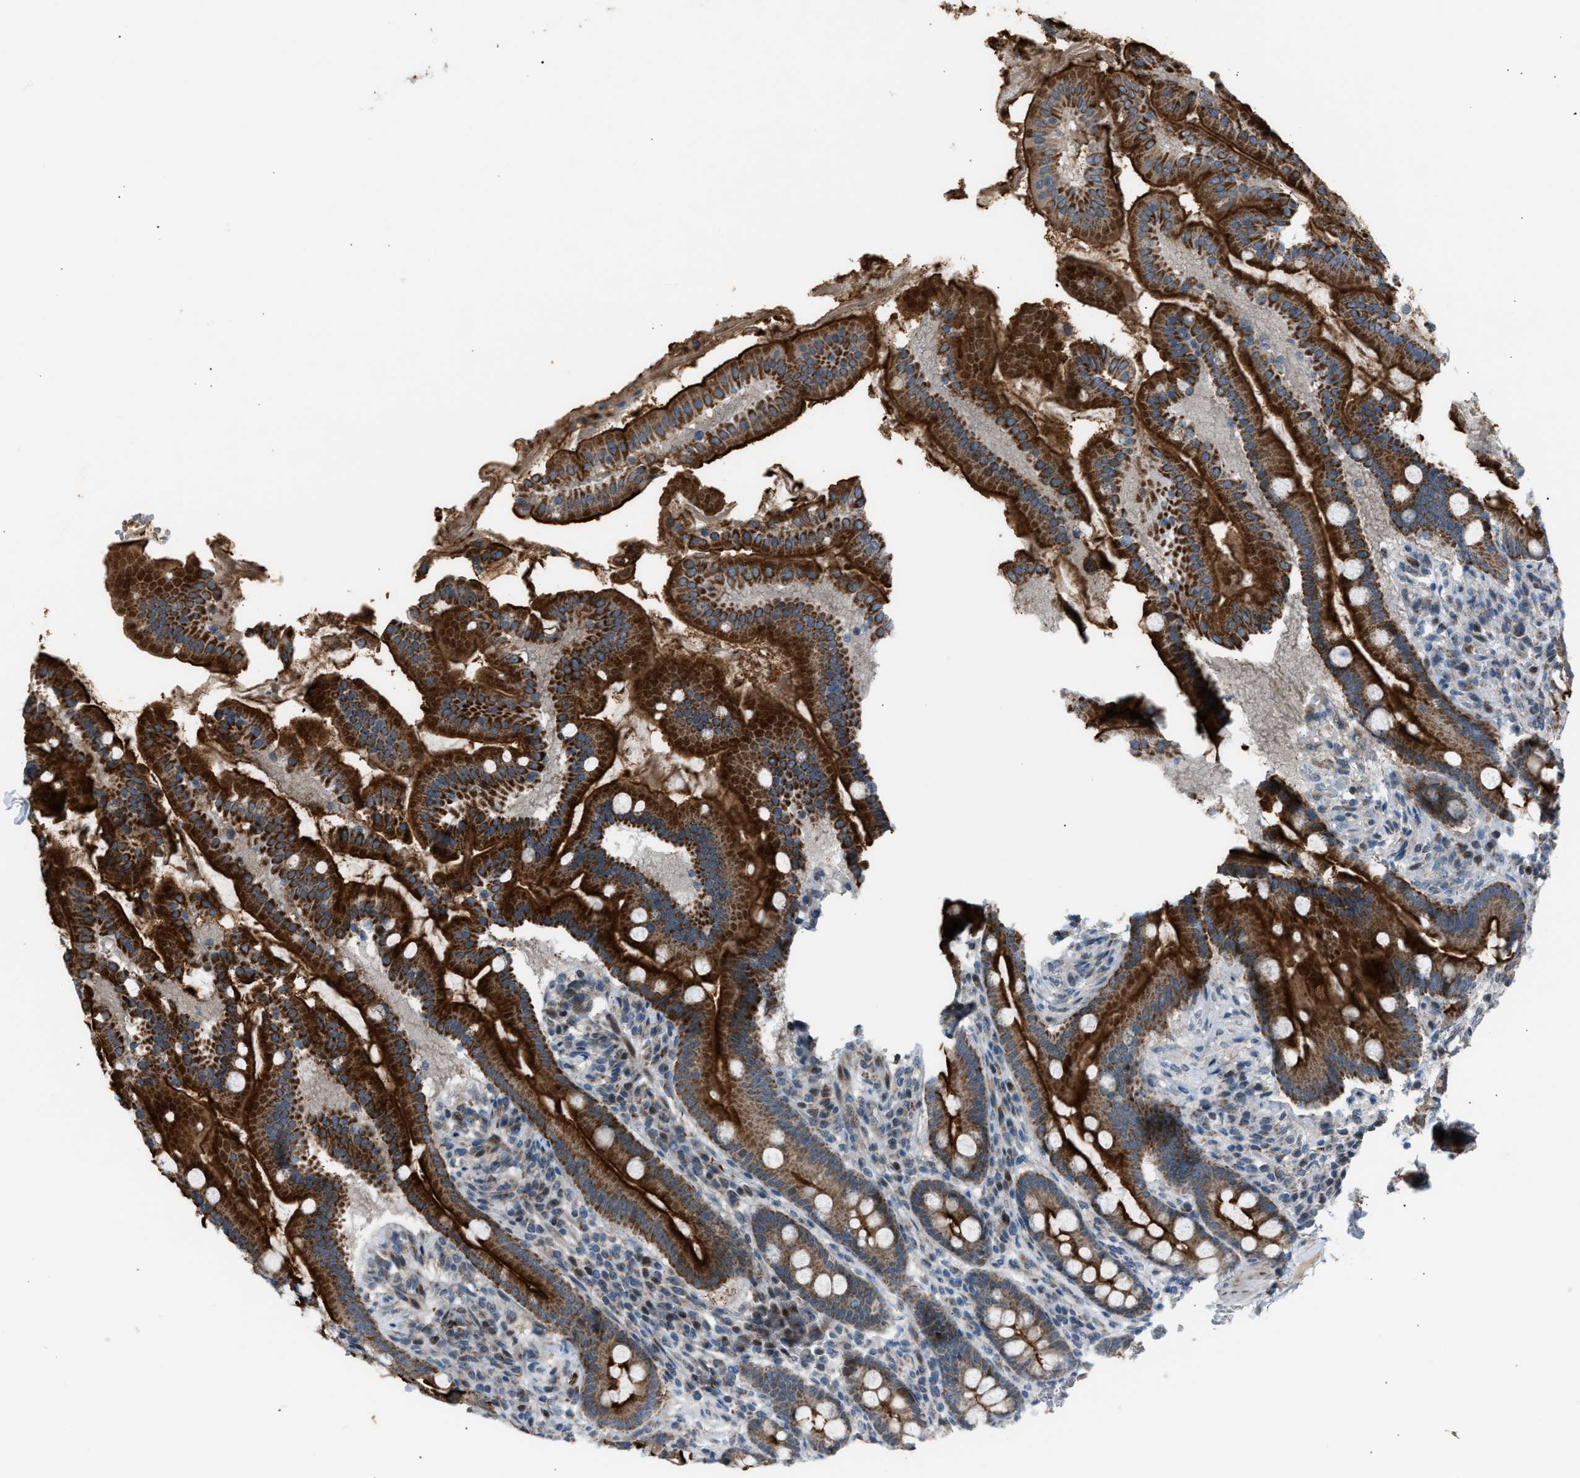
{"staining": {"intensity": "strong", "quantity": ">75%", "location": "cytoplasmic/membranous"}, "tissue": "duodenum", "cell_type": "Glandular cells", "image_type": "normal", "snomed": [{"axis": "morphology", "description": "Normal tissue, NOS"}, {"axis": "topography", "description": "Duodenum"}], "caption": "A high-resolution histopathology image shows immunohistochemistry (IHC) staining of benign duodenum, which exhibits strong cytoplasmic/membranous positivity in approximately >75% of glandular cells.", "gene": "VPS41", "patient": {"sex": "male", "age": 50}}